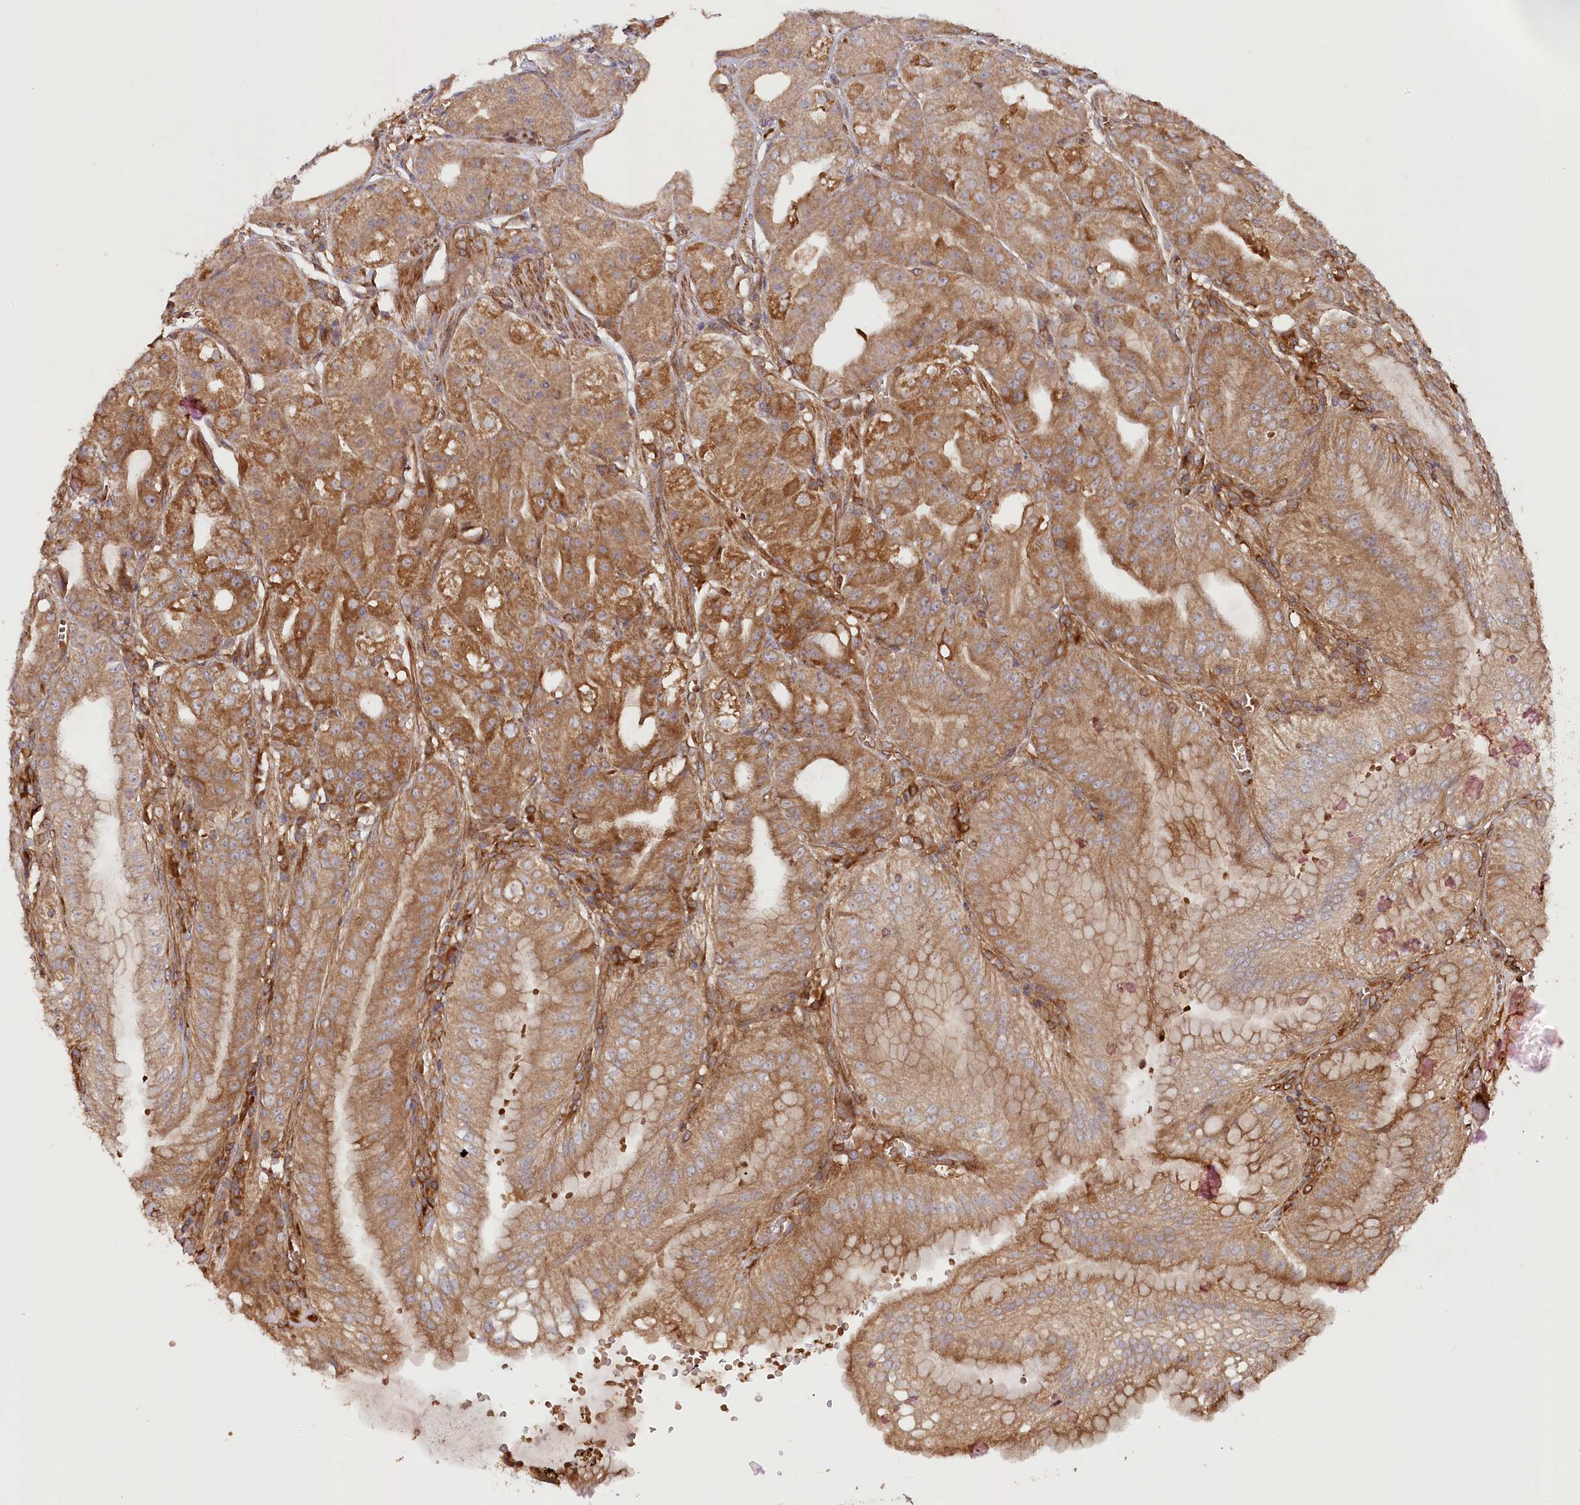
{"staining": {"intensity": "strong", "quantity": ">75%", "location": "cytoplasmic/membranous"}, "tissue": "stomach", "cell_type": "Glandular cells", "image_type": "normal", "snomed": [{"axis": "morphology", "description": "Normal tissue, NOS"}, {"axis": "topography", "description": "Stomach, upper"}, {"axis": "topography", "description": "Stomach, lower"}], "caption": "Immunohistochemistry (IHC) of unremarkable human stomach displays high levels of strong cytoplasmic/membranous staining in approximately >75% of glandular cells.", "gene": "PAIP2", "patient": {"sex": "male", "age": 71}}